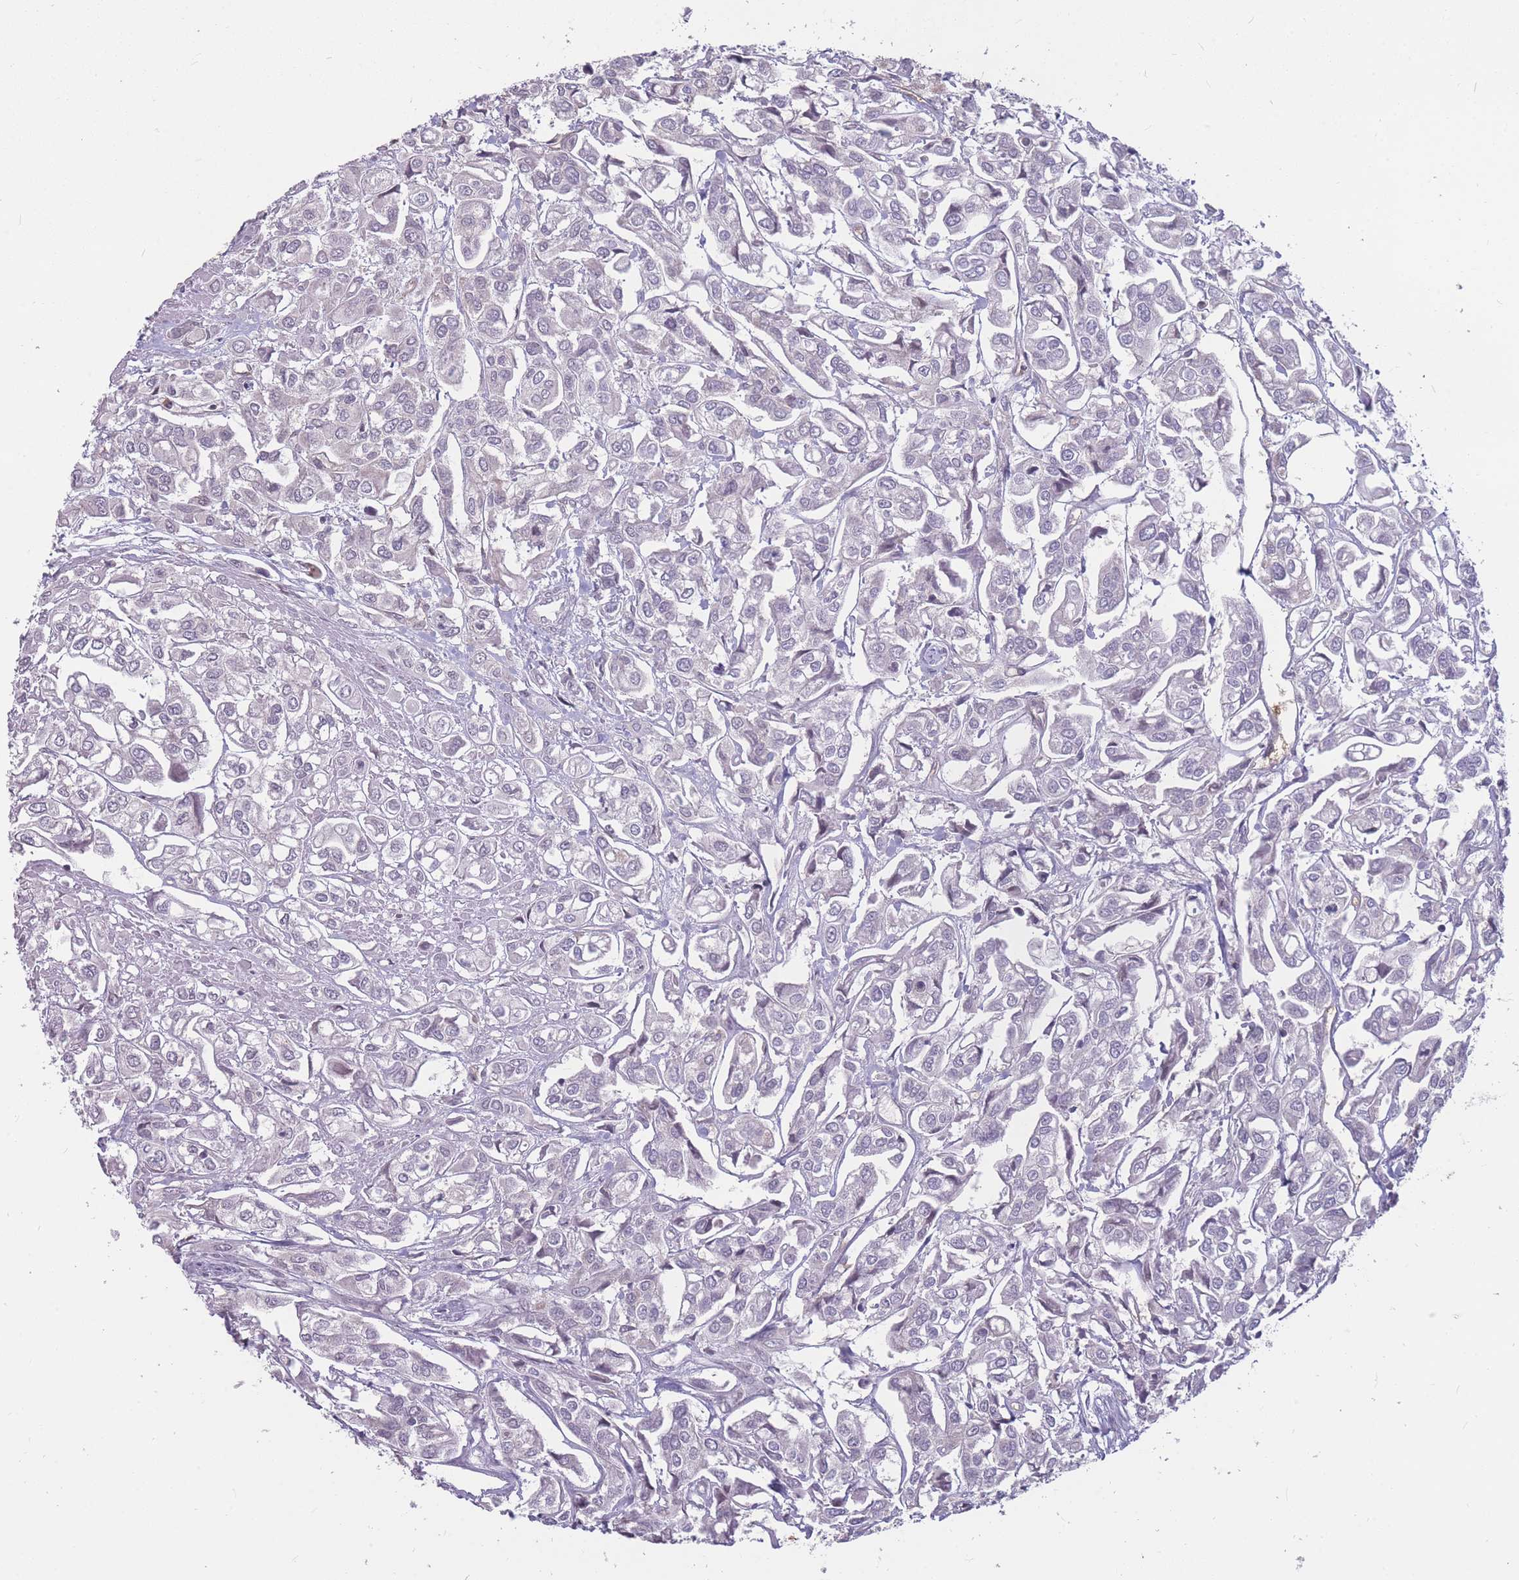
{"staining": {"intensity": "negative", "quantity": "none", "location": "none"}, "tissue": "urothelial cancer", "cell_type": "Tumor cells", "image_type": "cancer", "snomed": [{"axis": "morphology", "description": "Urothelial carcinoma, High grade"}, {"axis": "topography", "description": "Urinary bladder"}], "caption": "The histopathology image displays no staining of tumor cells in urothelial cancer.", "gene": "GNA11", "patient": {"sex": "male", "age": 67}}